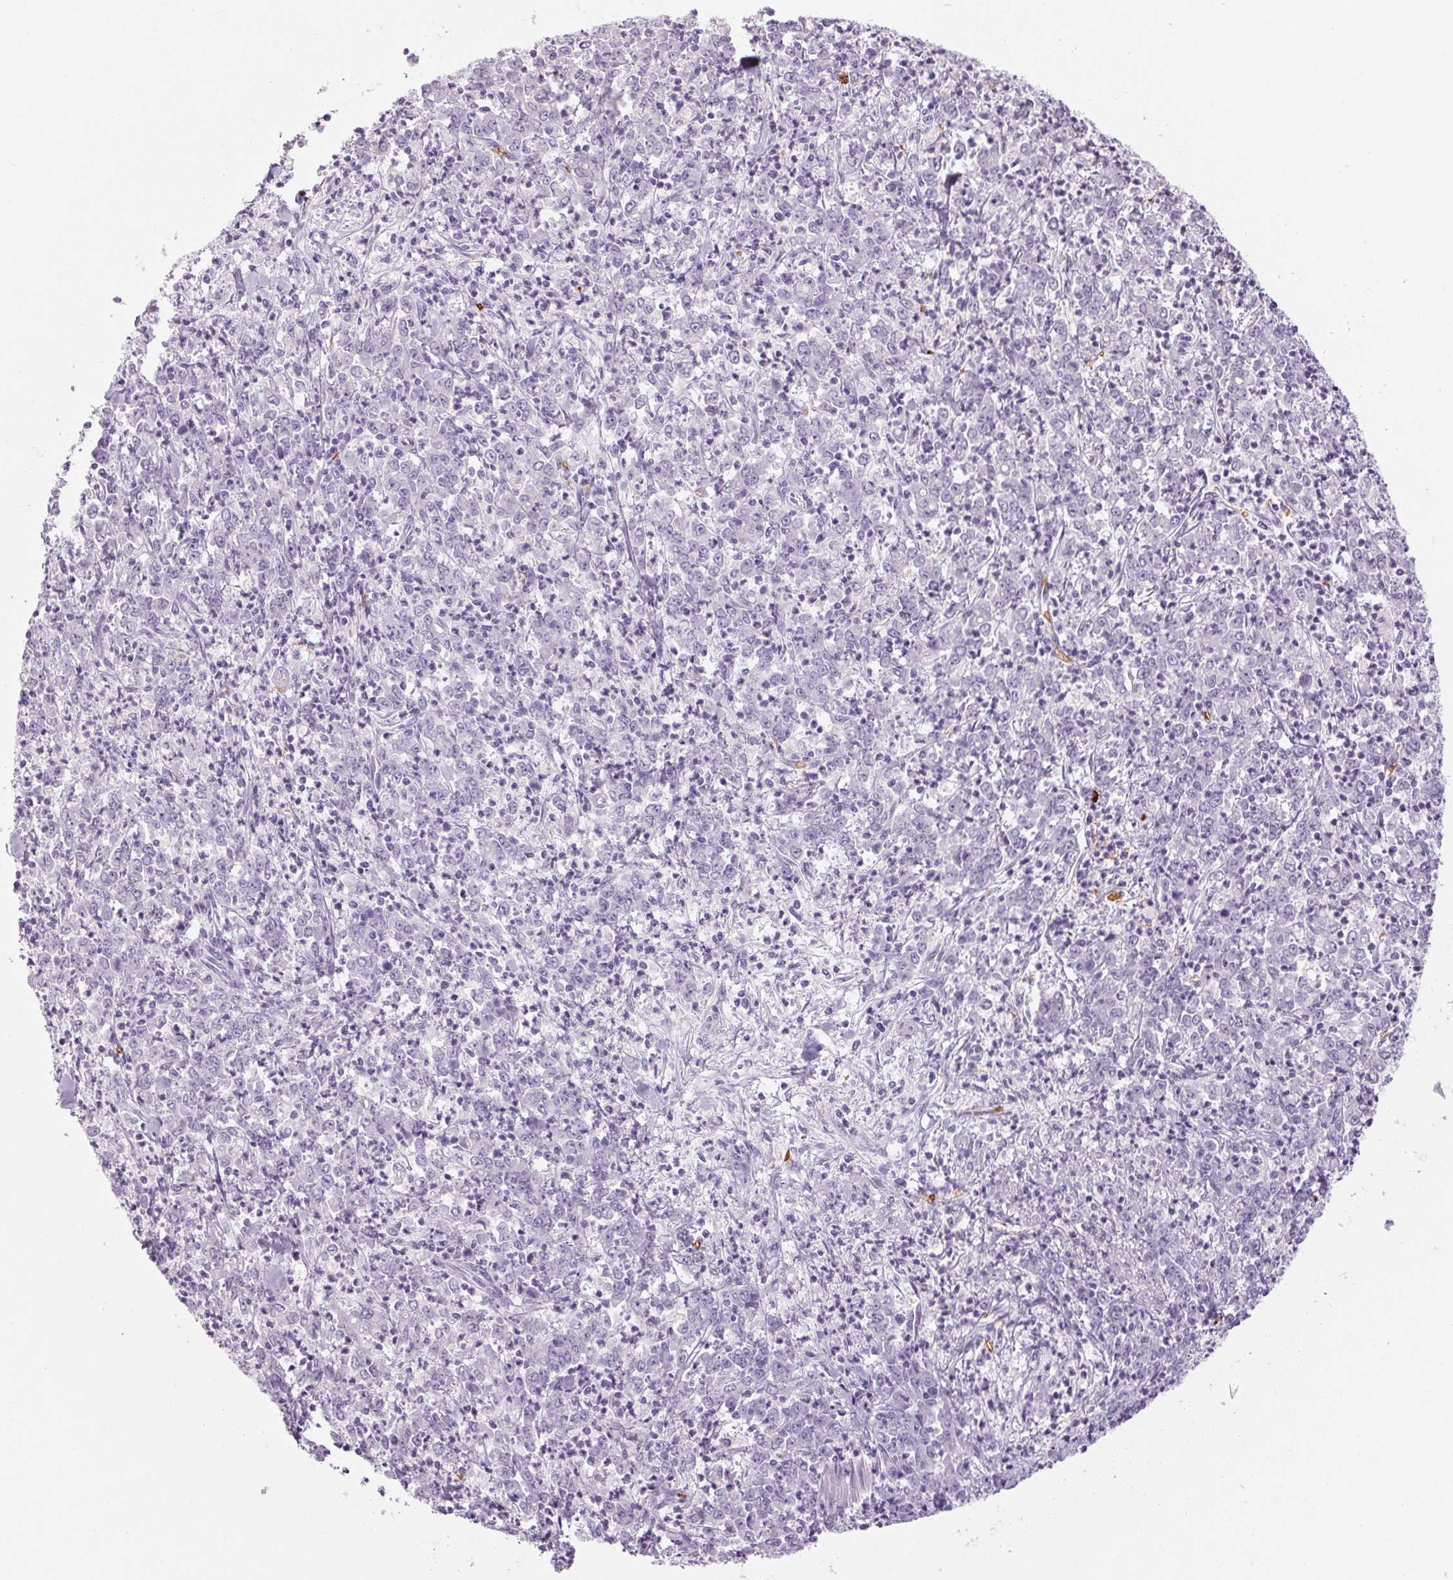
{"staining": {"intensity": "negative", "quantity": "none", "location": "none"}, "tissue": "stomach cancer", "cell_type": "Tumor cells", "image_type": "cancer", "snomed": [{"axis": "morphology", "description": "Adenocarcinoma, NOS"}, {"axis": "topography", "description": "Stomach, lower"}], "caption": "IHC of human adenocarcinoma (stomach) displays no positivity in tumor cells.", "gene": "HBQ1", "patient": {"sex": "female", "age": 71}}